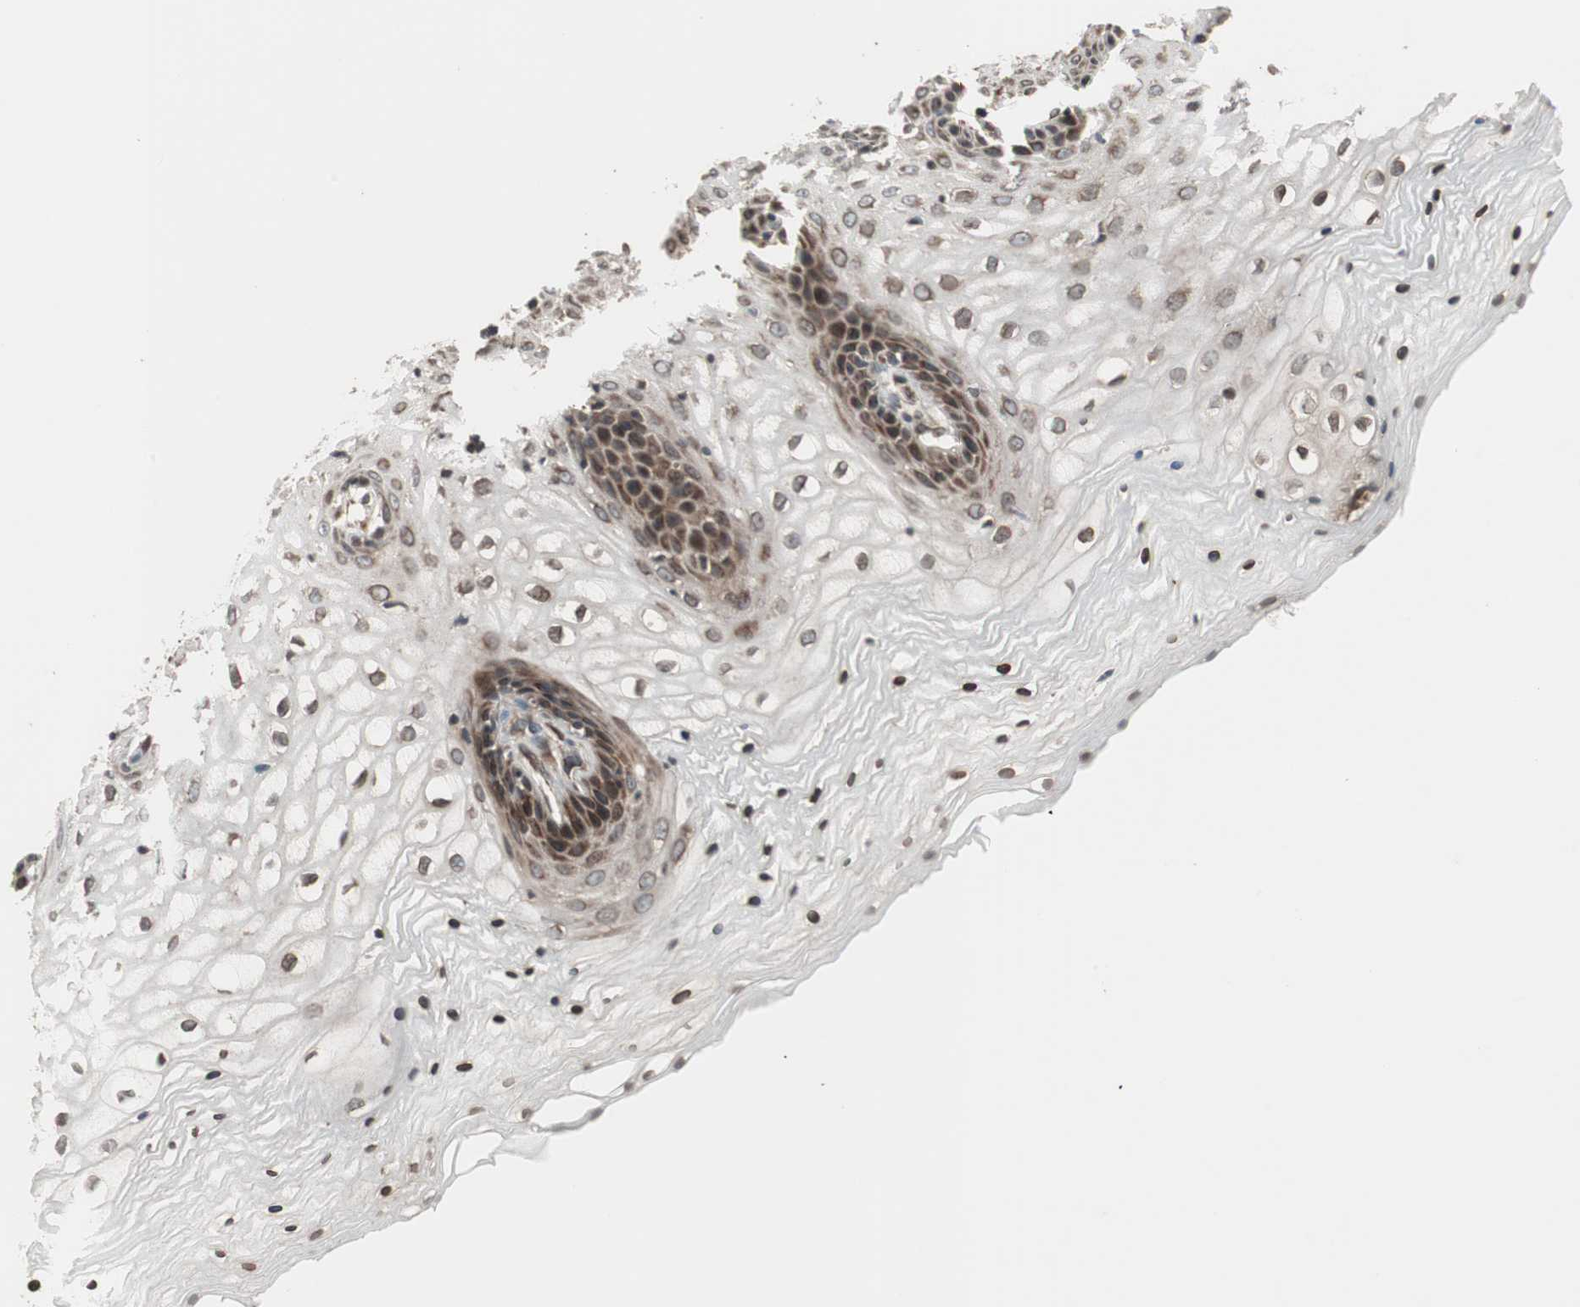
{"staining": {"intensity": "strong", "quantity": "<25%", "location": "cytoplasmic/membranous,nuclear"}, "tissue": "vagina", "cell_type": "Squamous epithelial cells", "image_type": "normal", "snomed": [{"axis": "morphology", "description": "Normal tissue, NOS"}, {"axis": "topography", "description": "Vagina"}], "caption": "Benign vagina was stained to show a protein in brown. There is medium levels of strong cytoplasmic/membranous,nuclear staining in about <25% of squamous epithelial cells. The protein is shown in brown color, while the nuclei are stained blue.", "gene": "NUP62", "patient": {"sex": "female", "age": 34}}